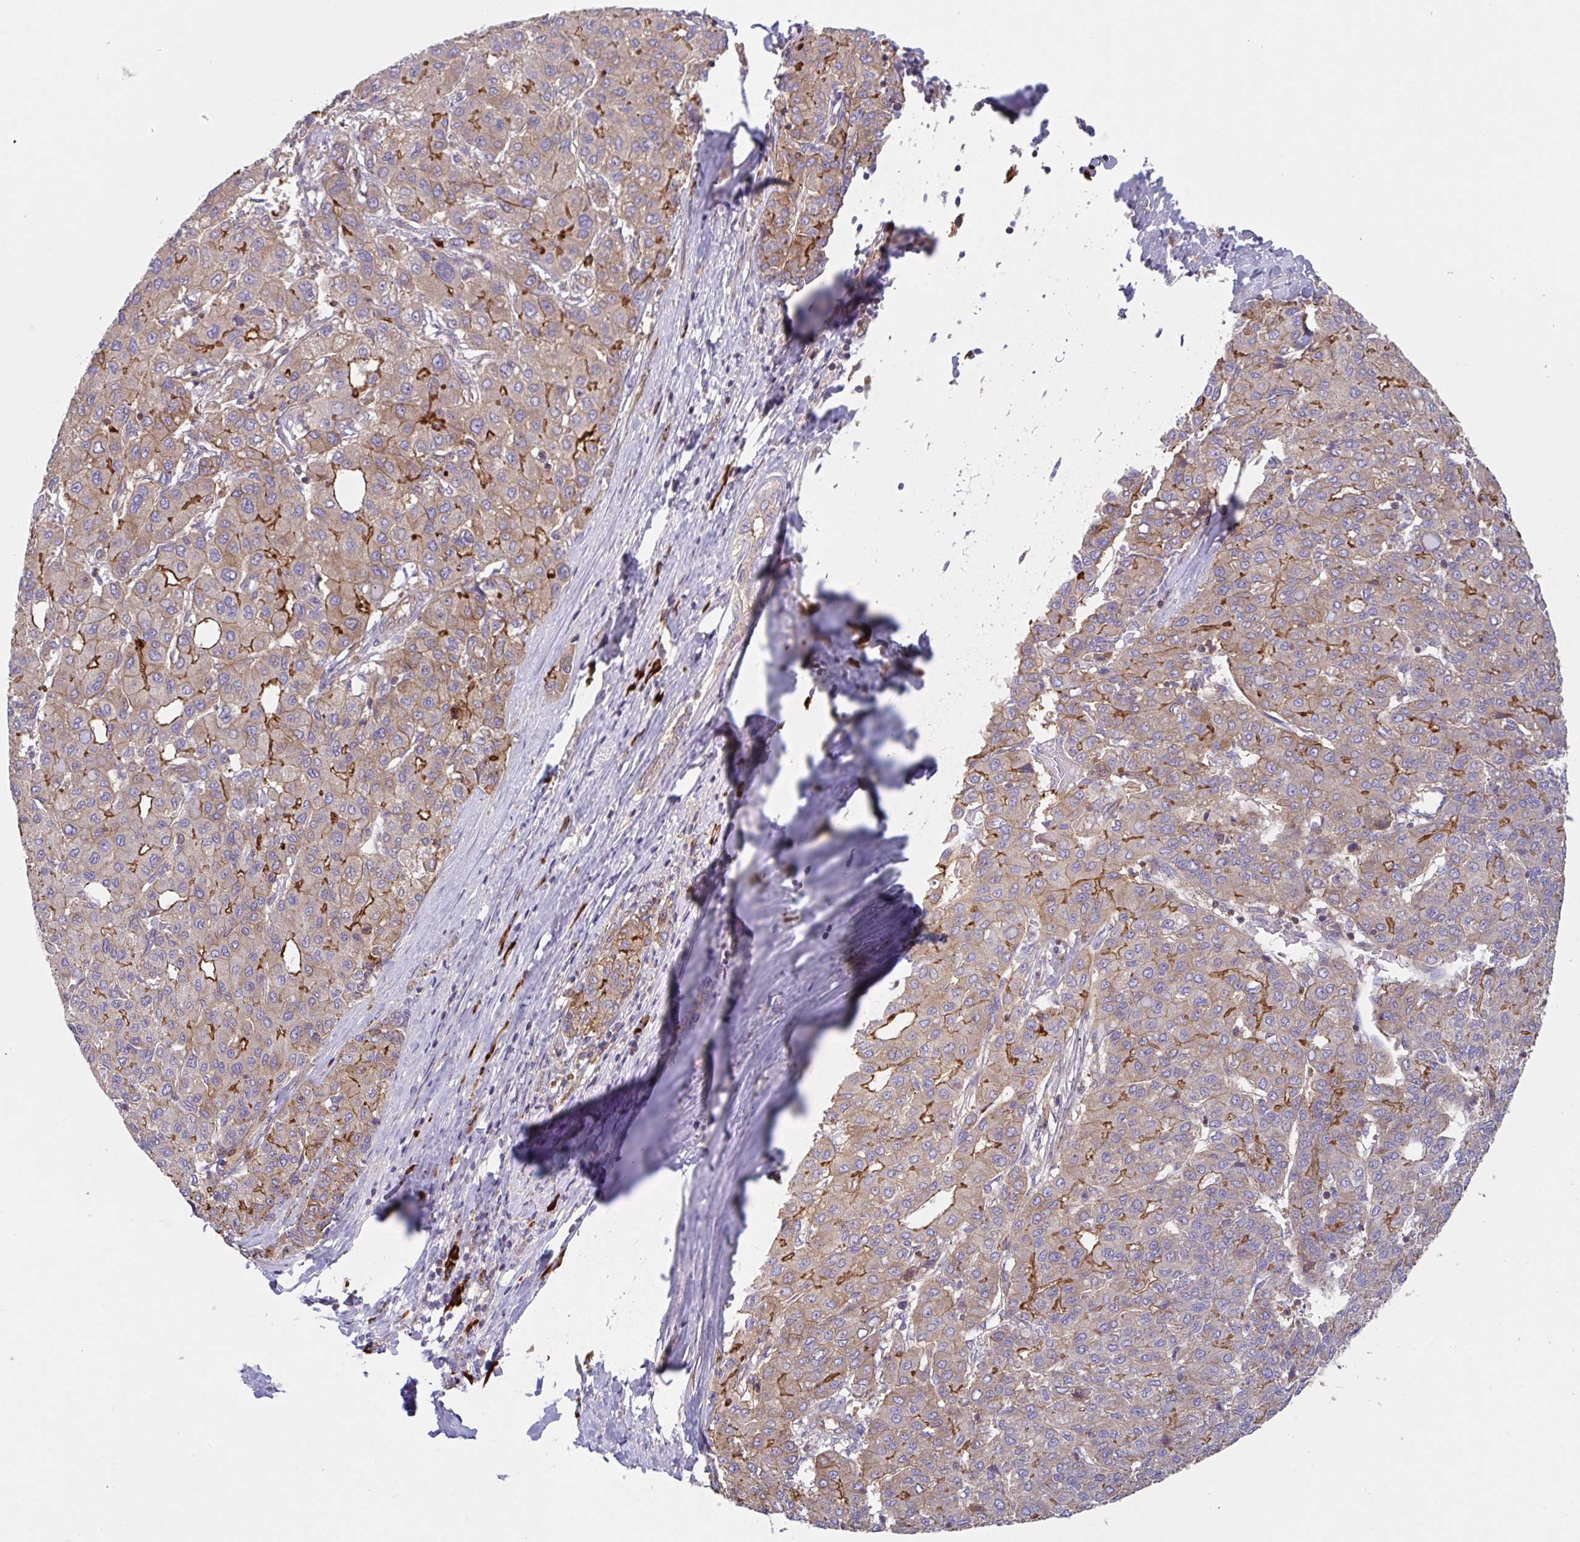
{"staining": {"intensity": "moderate", "quantity": "25%-75%", "location": "cytoplasmic/membranous"}, "tissue": "liver cancer", "cell_type": "Tumor cells", "image_type": "cancer", "snomed": [{"axis": "morphology", "description": "Carcinoma, Hepatocellular, NOS"}, {"axis": "topography", "description": "Liver"}], "caption": "Immunohistochemical staining of human hepatocellular carcinoma (liver) displays medium levels of moderate cytoplasmic/membranous protein staining in approximately 25%-75% of tumor cells. Immunohistochemistry stains the protein of interest in brown and the nuclei are stained blue.", "gene": "YARS2", "patient": {"sex": "male", "age": 65}}